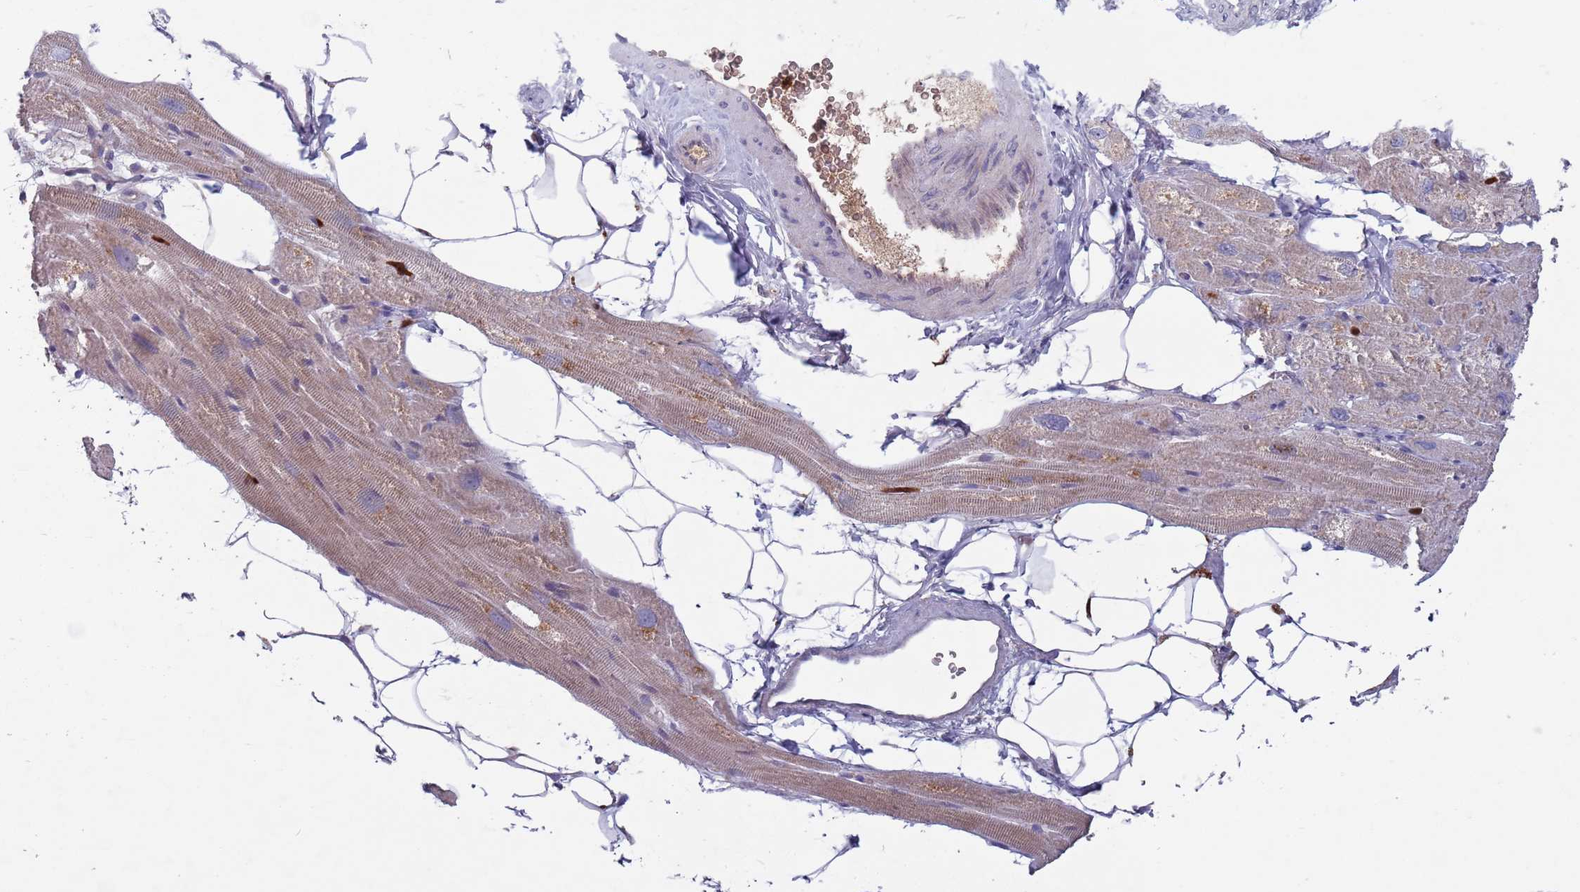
{"staining": {"intensity": "strong", "quantity": "25%-75%", "location": "cytoplasmic/membranous"}, "tissue": "heart muscle", "cell_type": "Cardiomyocytes", "image_type": "normal", "snomed": [{"axis": "morphology", "description": "Normal tissue, NOS"}, {"axis": "topography", "description": "Heart"}], "caption": "DAB (3,3'-diaminobenzidine) immunohistochemical staining of normal human heart muscle reveals strong cytoplasmic/membranous protein positivity in approximately 25%-75% of cardiomyocytes. The staining was performed using DAB (3,3'-diaminobenzidine), with brown indicating positive protein expression. Nuclei are stained blue with hematoxylin.", "gene": "TYW1B", "patient": {"sex": "male", "age": 50}}